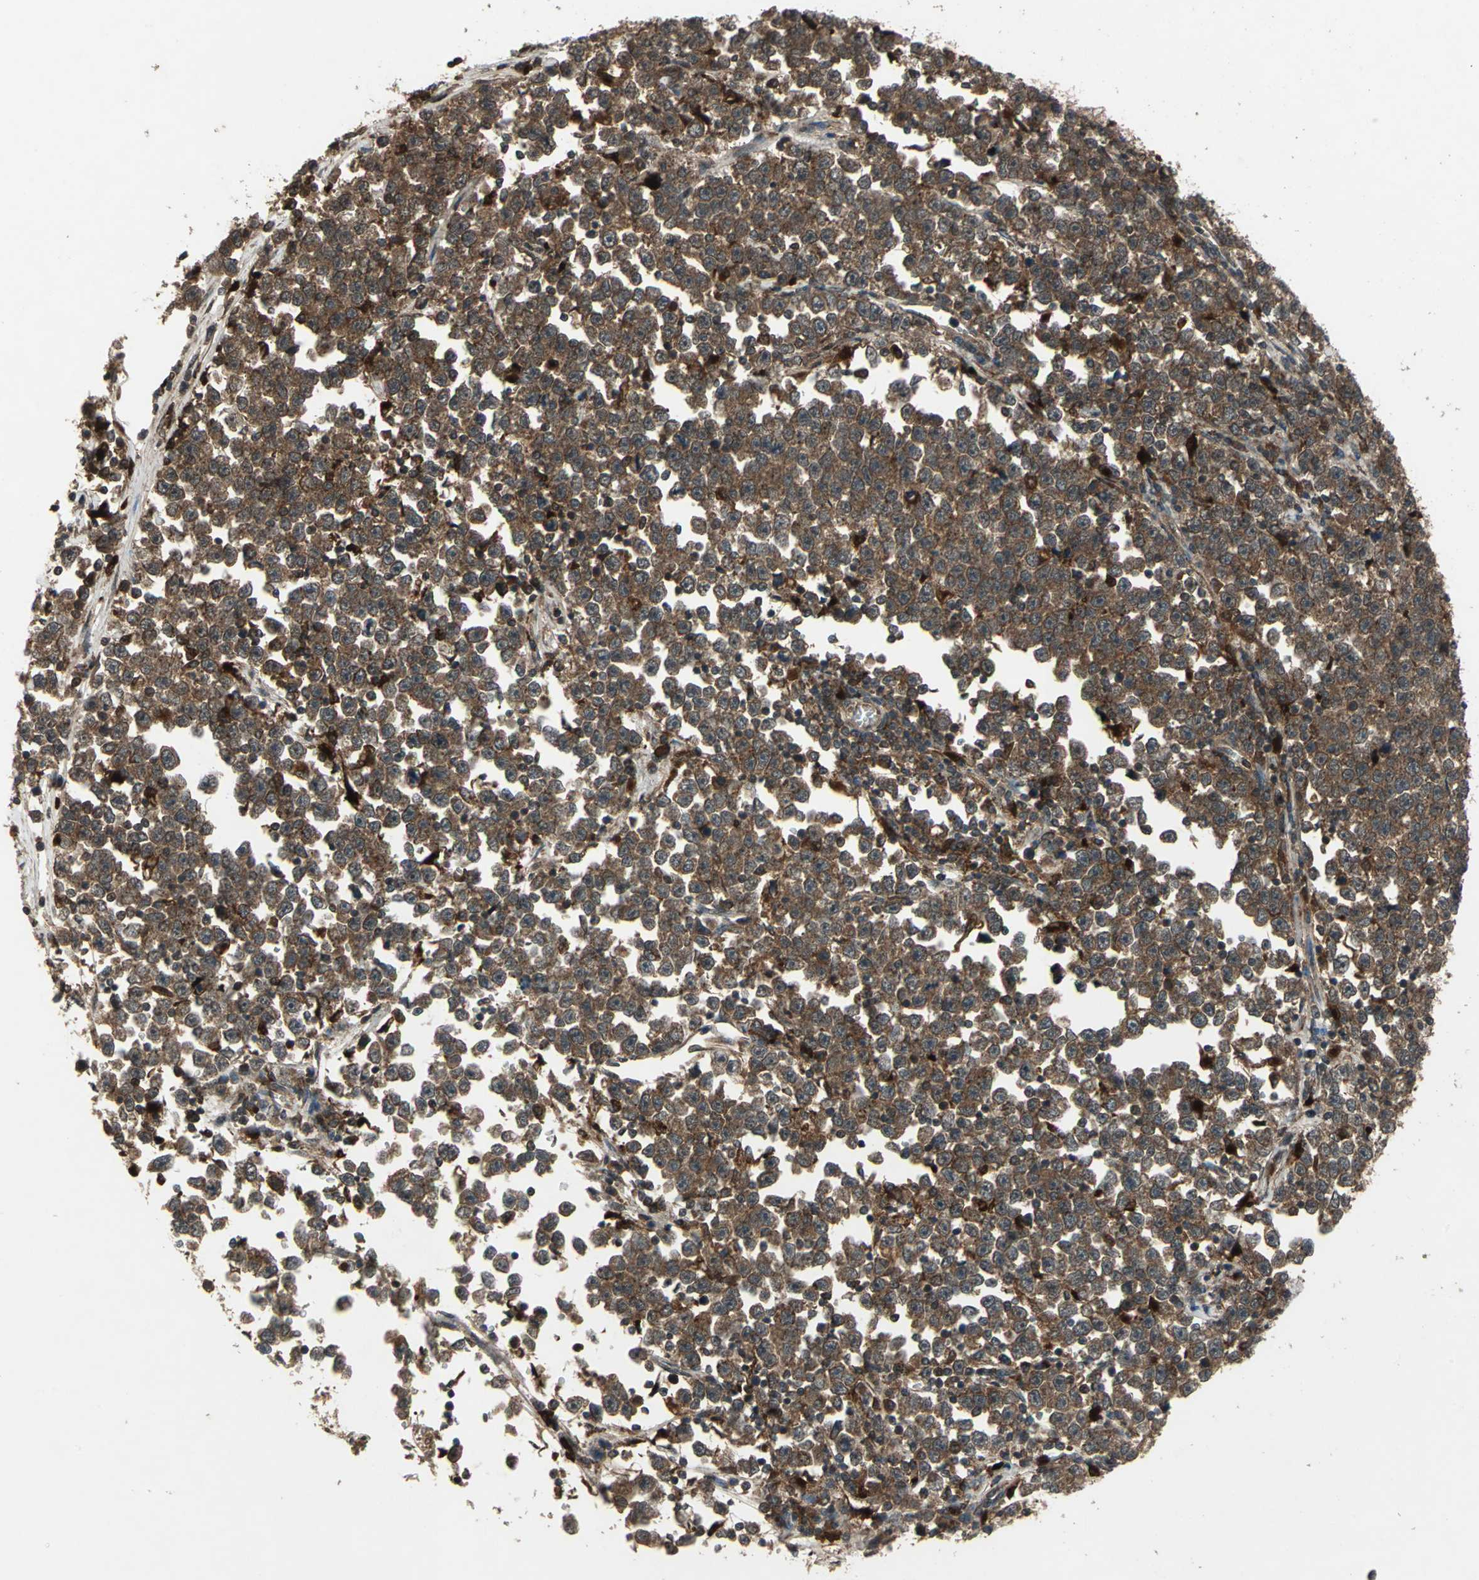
{"staining": {"intensity": "strong", "quantity": ">75%", "location": "cytoplasmic/membranous"}, "tissue": "testis cancer", "cell_type": "Tumor cells", "image_type": "cancer", "snomed": [{"axis": "morphology", "description": "Seminoma, NOS"}, {"axis": "topography", "description": "Testis"}], "caption": "Protein expression analysis of human testis seminoma reveals strong cytoplasmic/membranous positivity in approximately >75% of tumor cells. (brown staining indicates protein expression, while blue staining denotes nuclei).", "gene": "PYCARD", "patient": {"sex": "male", "age": 43}}